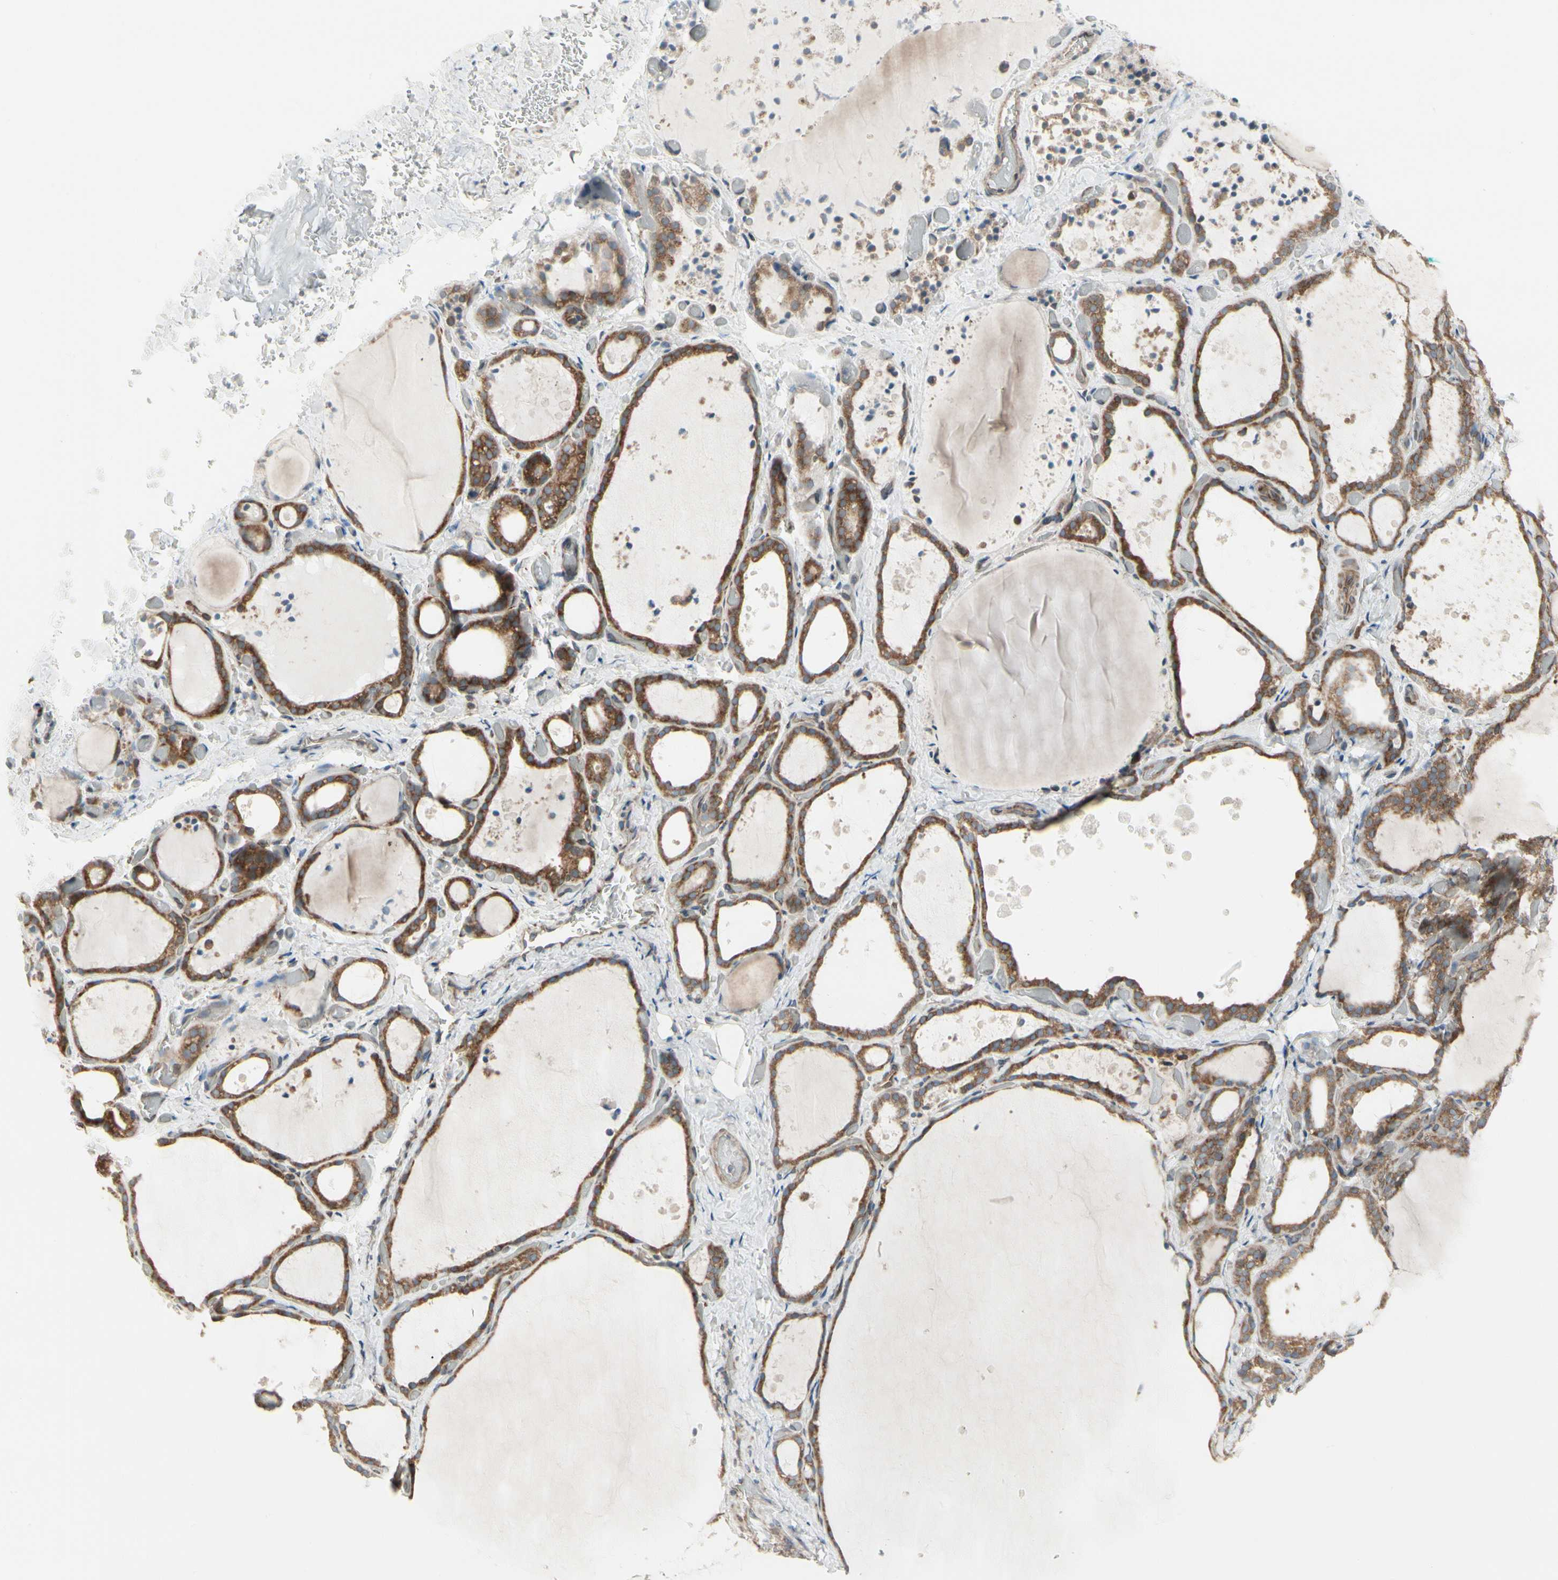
{"staining": {"intensity": "moderate", "quantity": ">75%", "location": "cytoplasmic/membranous"}, "tissue": "thyroid gland", "cell_type": "Glandular cells", "image_type": "normal", "snomed": [{"axis": "morphology", "description": "Normal tissue, NOS"}, {"axis": "topography", "description": "Thyroid gland"}], "caption": "IHC of unremarkable human thyroid gland shows medium levels of moderate cytoplasmic/membranous staining in about >75% of glandular cells. The protein is shown in brown color, while the nuclei are stained blue.", "gene": "FNDC3A", "patient": {"sex": "female", "age": 44}}